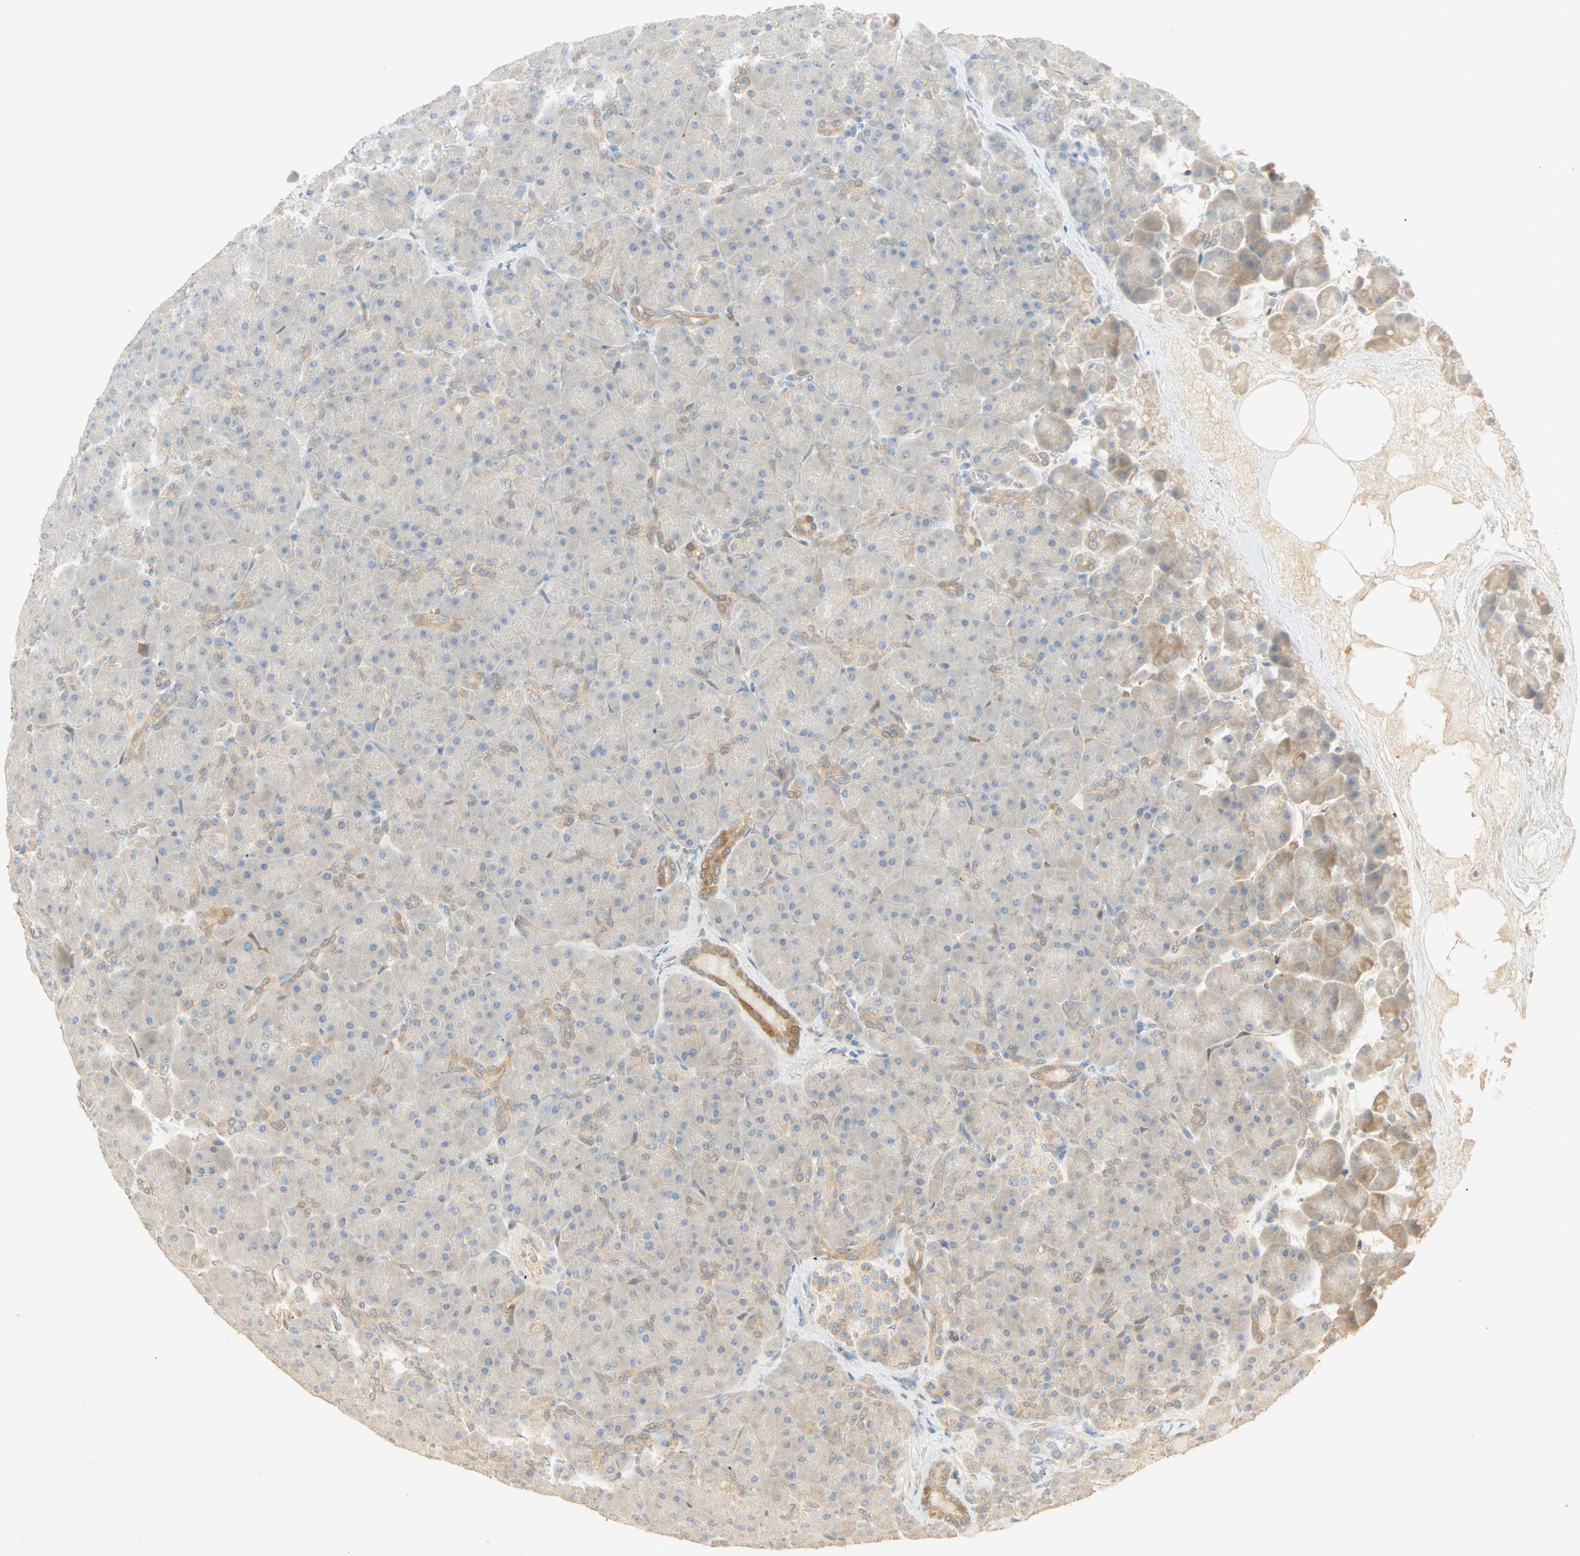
{"staining": {"intensity": "moderate", "quantity": "<25%", "location": "cytoplasmic/membranous"}, "tissue": "pancreas", "cell_type": "Exocrine glandular cells", "image_type": "normal", "snomed": [{"axis": "morphology", "description": "Normal tissue, NOS"}, {"axis": "topography", "description": "Pancreas"}], "caption": "Brown immunohistochemical staining in normal pancreas exhibits moderate cytoplasmic/membranous expression in about <25% of exocrine glandular cells.", "gene": "SELENBP1", "patient": {"sex": "male", "age": 66}}